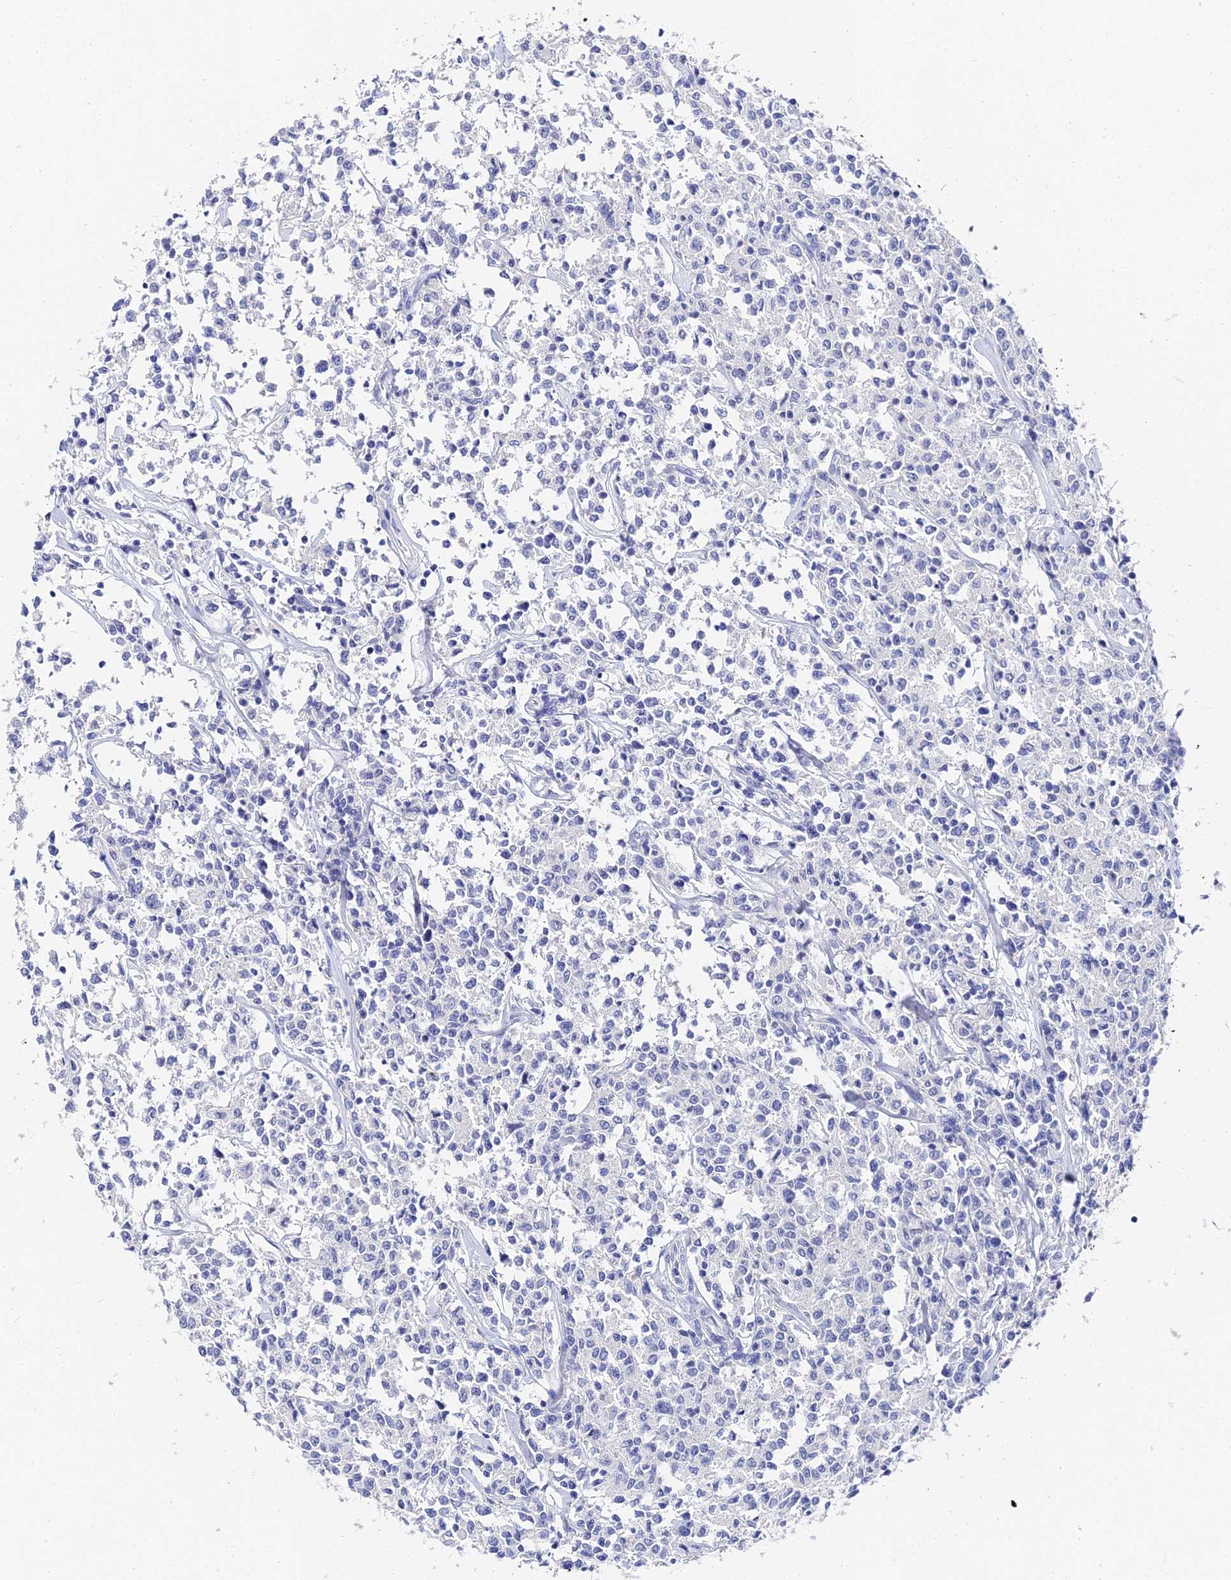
{"staining": {"intensity": "negative", "quantity": "none", "location": "none"}, "tissue": "lymphoma", "cell_type": "Tumor cells", "image_type": "cancer", "snomed": [{"axis": "morphology", "description": "Malignant lymphoma, non-Hodgkin's type, Low grade"}, {"axis": "topography", "description": "Small intestine"}], "caption": "This photomicrograph is of lymphoma stained with IHC to label a protein in brown with the nuclei are counter-stained blue. There is no staining in tumor cells.", "gene": "KRT17", "patient": {"sex": "female", "age": 59}}